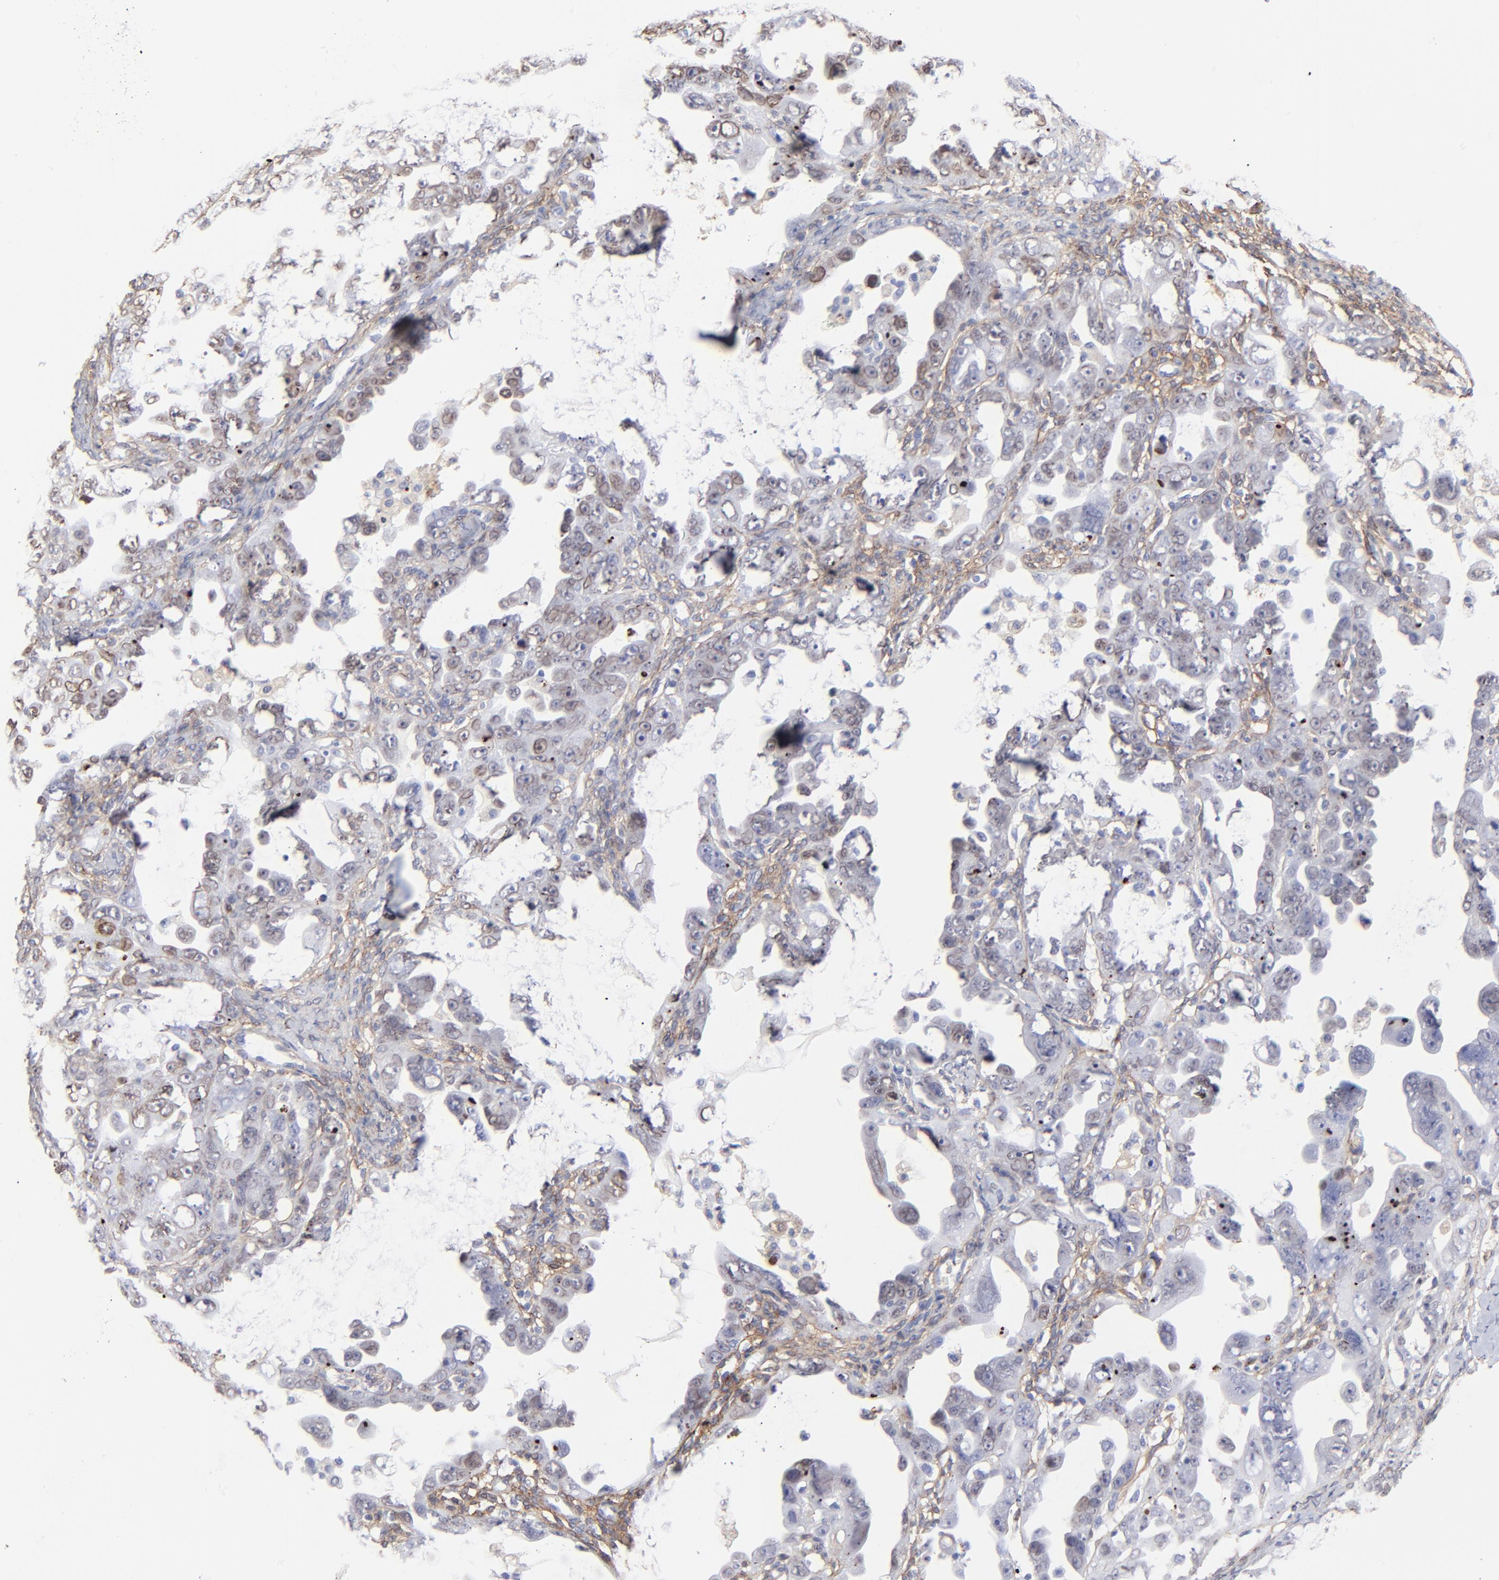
{"staining": {"intensity": "moderate", "quantity": "25%-75%", "location": "cytoplasmic/membranous,nuclear"}, "tissue": "ovarian cancer", "cell_type": "Tumor cells", "image_type": "cancer", "snomed": [{"axis": "morphology", "description": "Cystadenocarcinoma, serous, NOS"}, {"axis": "topography", "description": "Ovary"}], "caption": "Immunohistochemistry (IHC) staining of ovarian serous cystadenocarcinoma, which displays medium levels of moderate cytoplasmic/membranous and nuclear expression in about 25%-75% of tumor cells indicating moderate cytoplasmic/membranous and nuclear protein expression. The staining was performed using DAB (3,3'-diaminobenzidine) (brown) for protein detection and nuclei were counterstained in hematoxylin (blue).", "gene": "PDGFRB", "patient": {"sex": "female", "age": 66}}